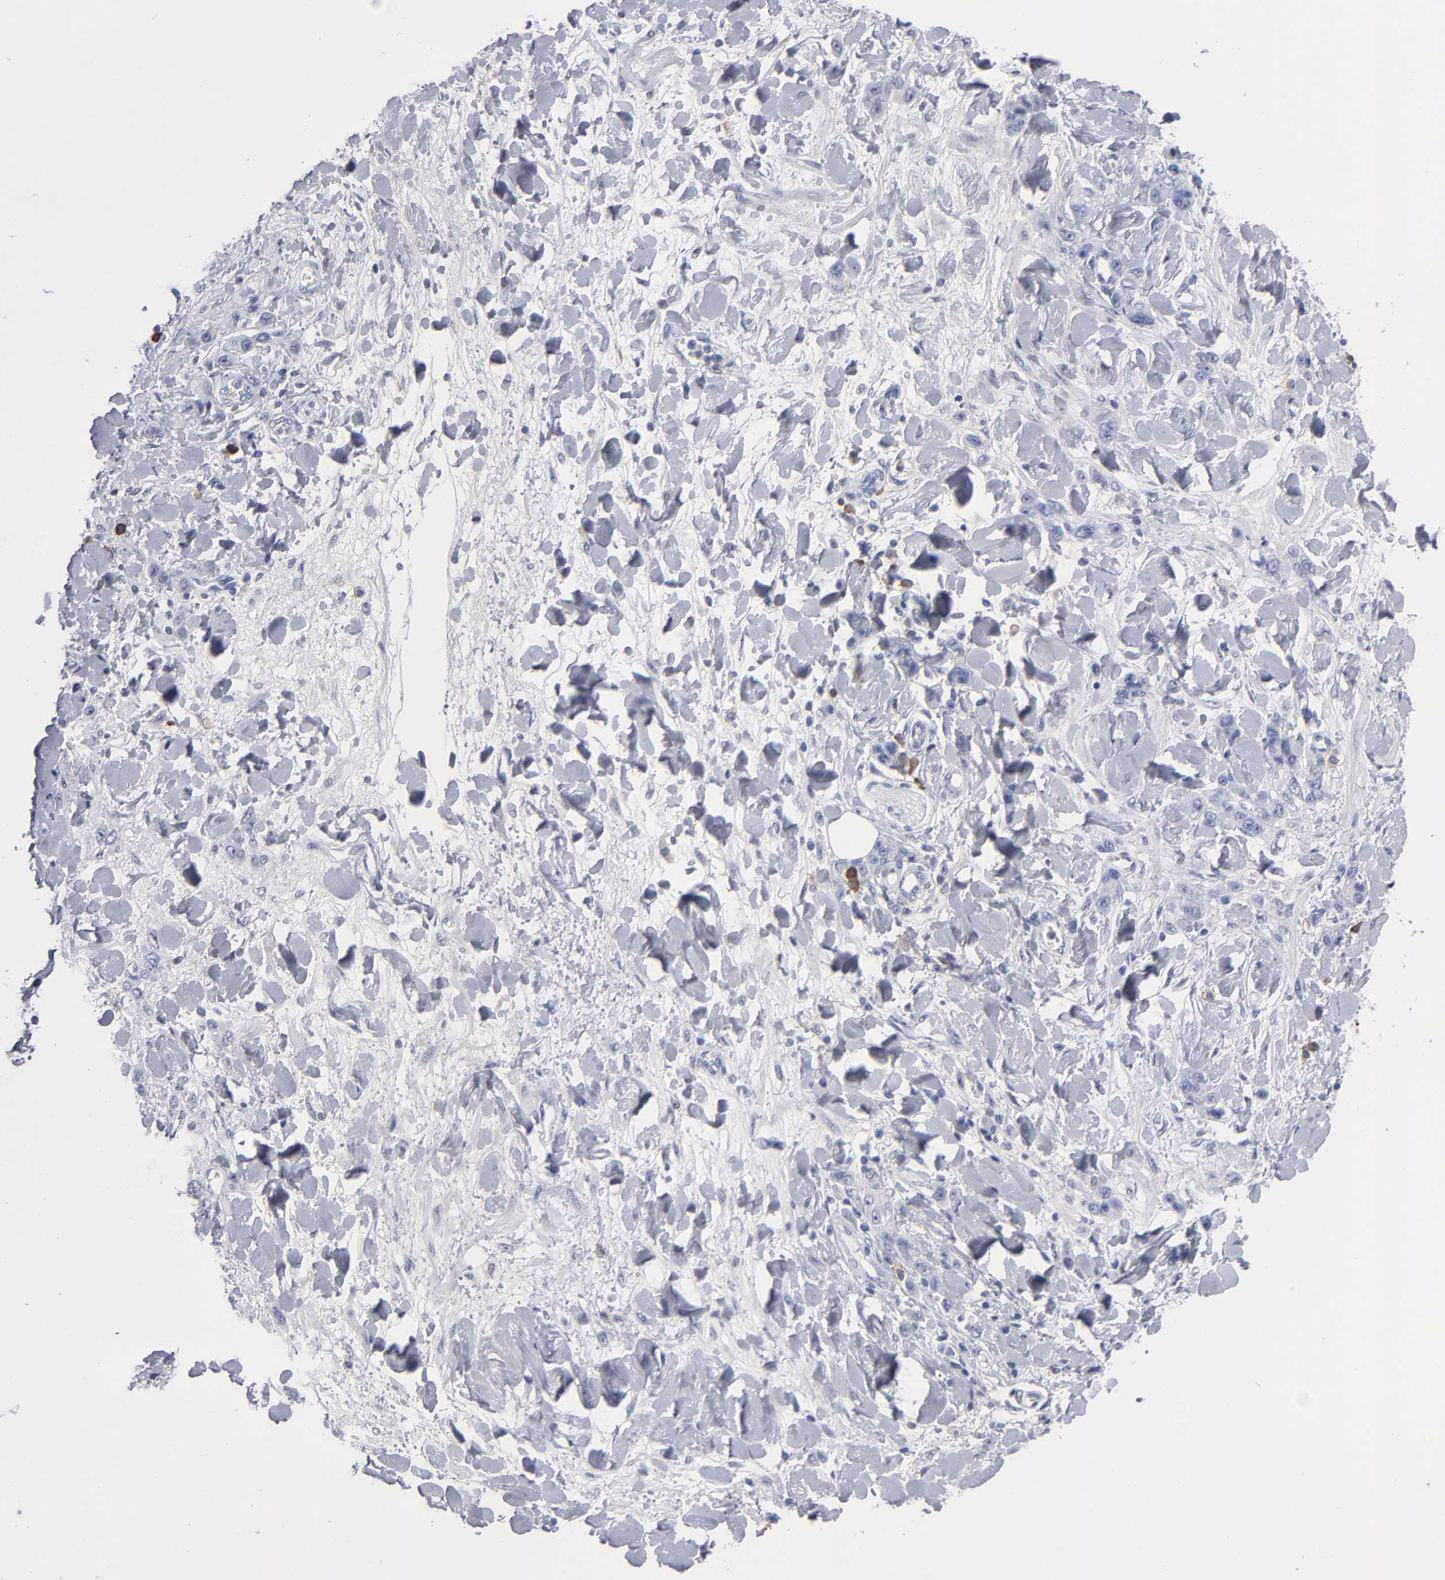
{"staining": {"intensity": "negative", "quantity": "none", "location": "none"}, "tissue": "stomach cancer", "cell_type": "Tumor cells", "image_type": "cancer", "snomed": [{"axis": "morphology", "description": "Normal tissue, NOS"}, {"axis": "morphology", "description": "Adenocarcinoma, NOS"}, {"axis": "topography", "description": "Stomach"}], "caption": "Immunohistochemistry (IHC) of human stomach cancer reveals no positivity in tumor cells.", "gene": "LAT2", "patient": {"sex": "male", "age": 82}}